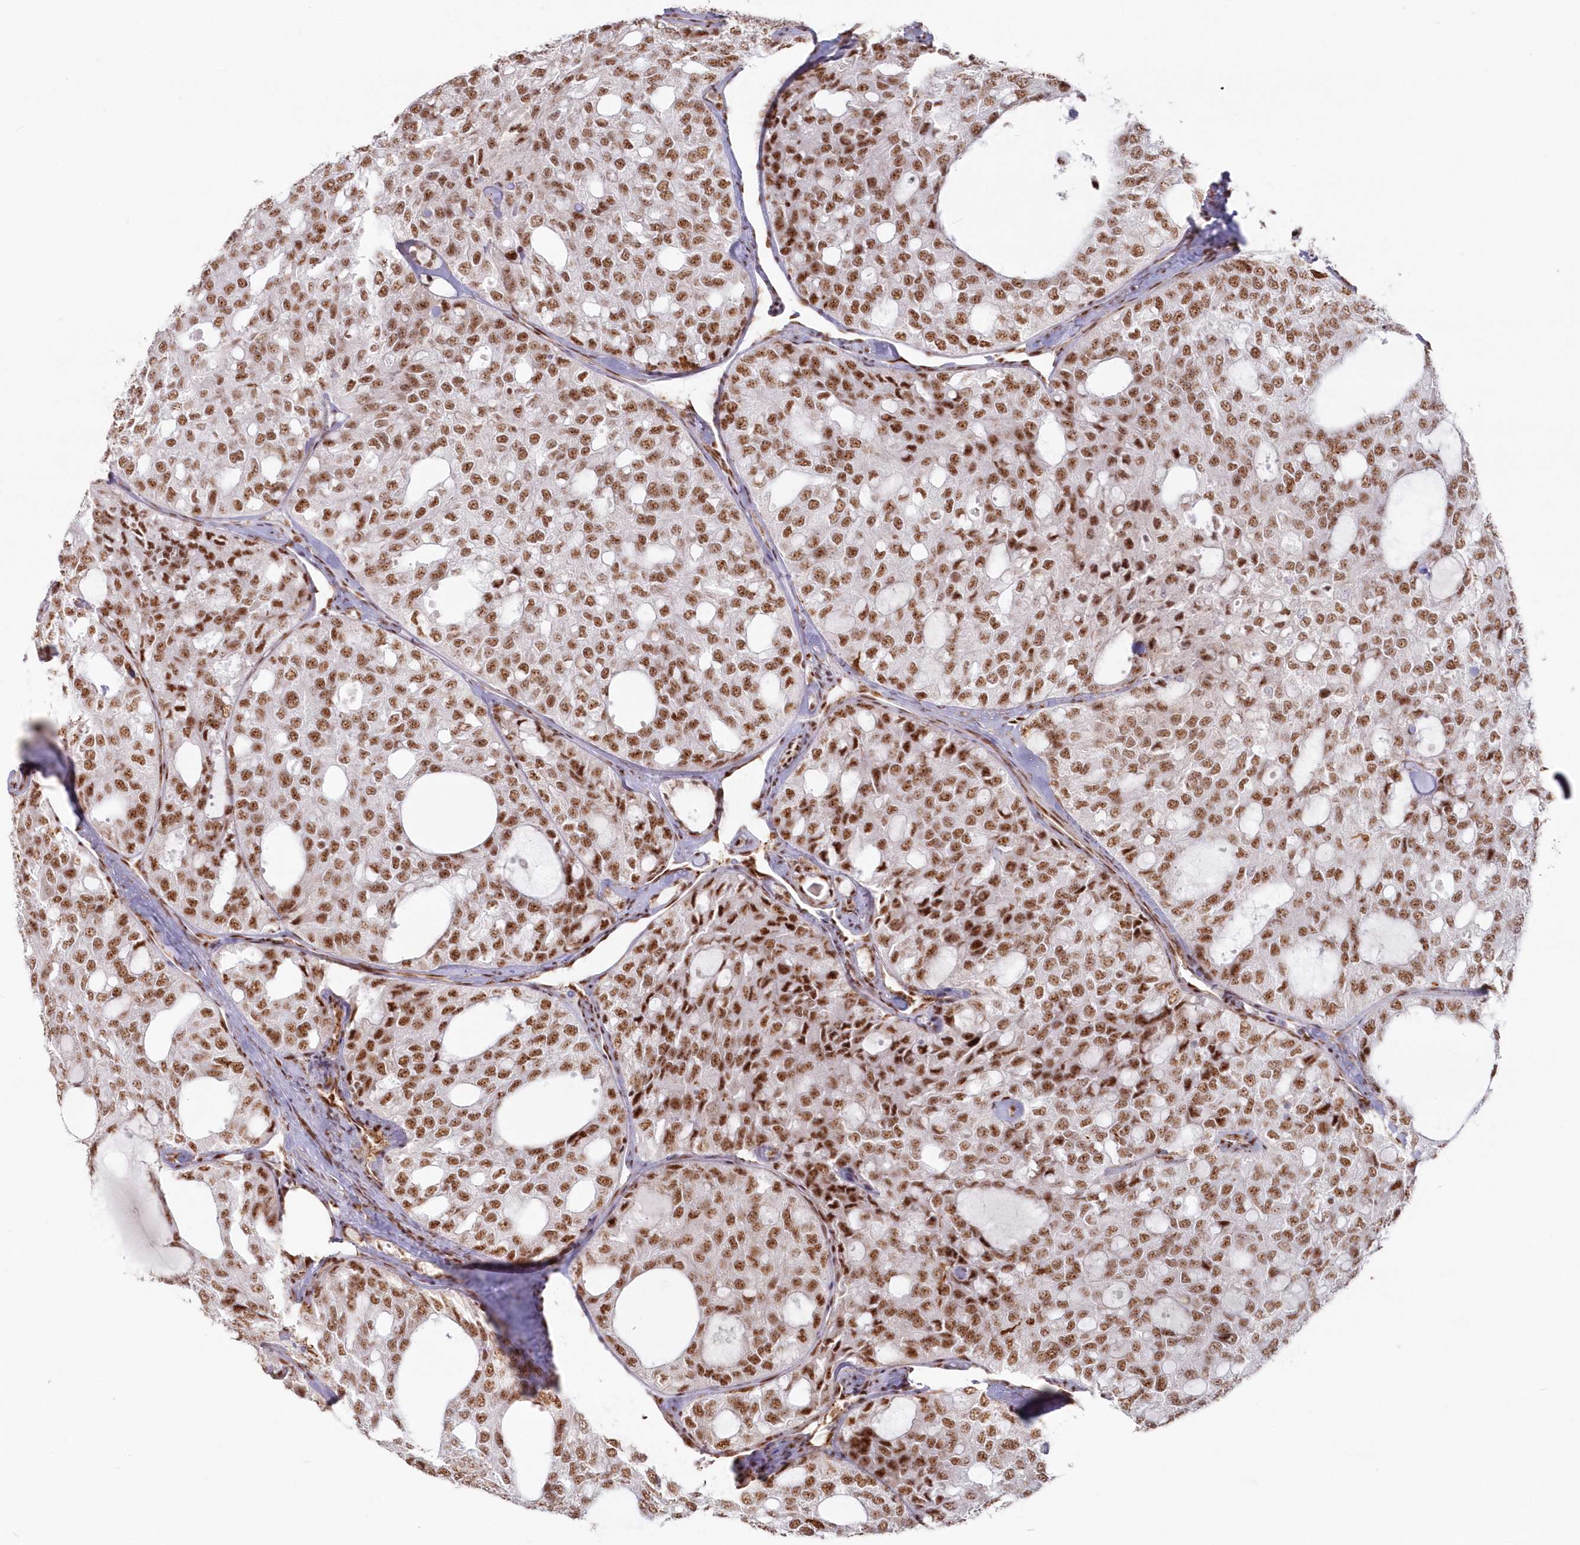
{"staining": {"intensity": "moderate", "quantity": ">75%", "location": "nuclear"}, "tissue": "thyroid cancer", "cell_type": "Tumor cells", "image_type": "cancer", "snomed": [{"axis": "morphology", "description": "Follicular adenoma carcinoma, NOS"}, {"axis": "topography", "description": "Thyroid gland"}], "caption": "Protein expression analysis of human thyroid follicular adenoma carcinoma reveals moderate nuclear positivity in about >75% of tumor cells. Using DAB (brown) and hematoxylin (blue) stains, captured at high magnification using brightfield microscopy.", "gene": "DDX46", "patient": {"sex": "male", "age": 75}}